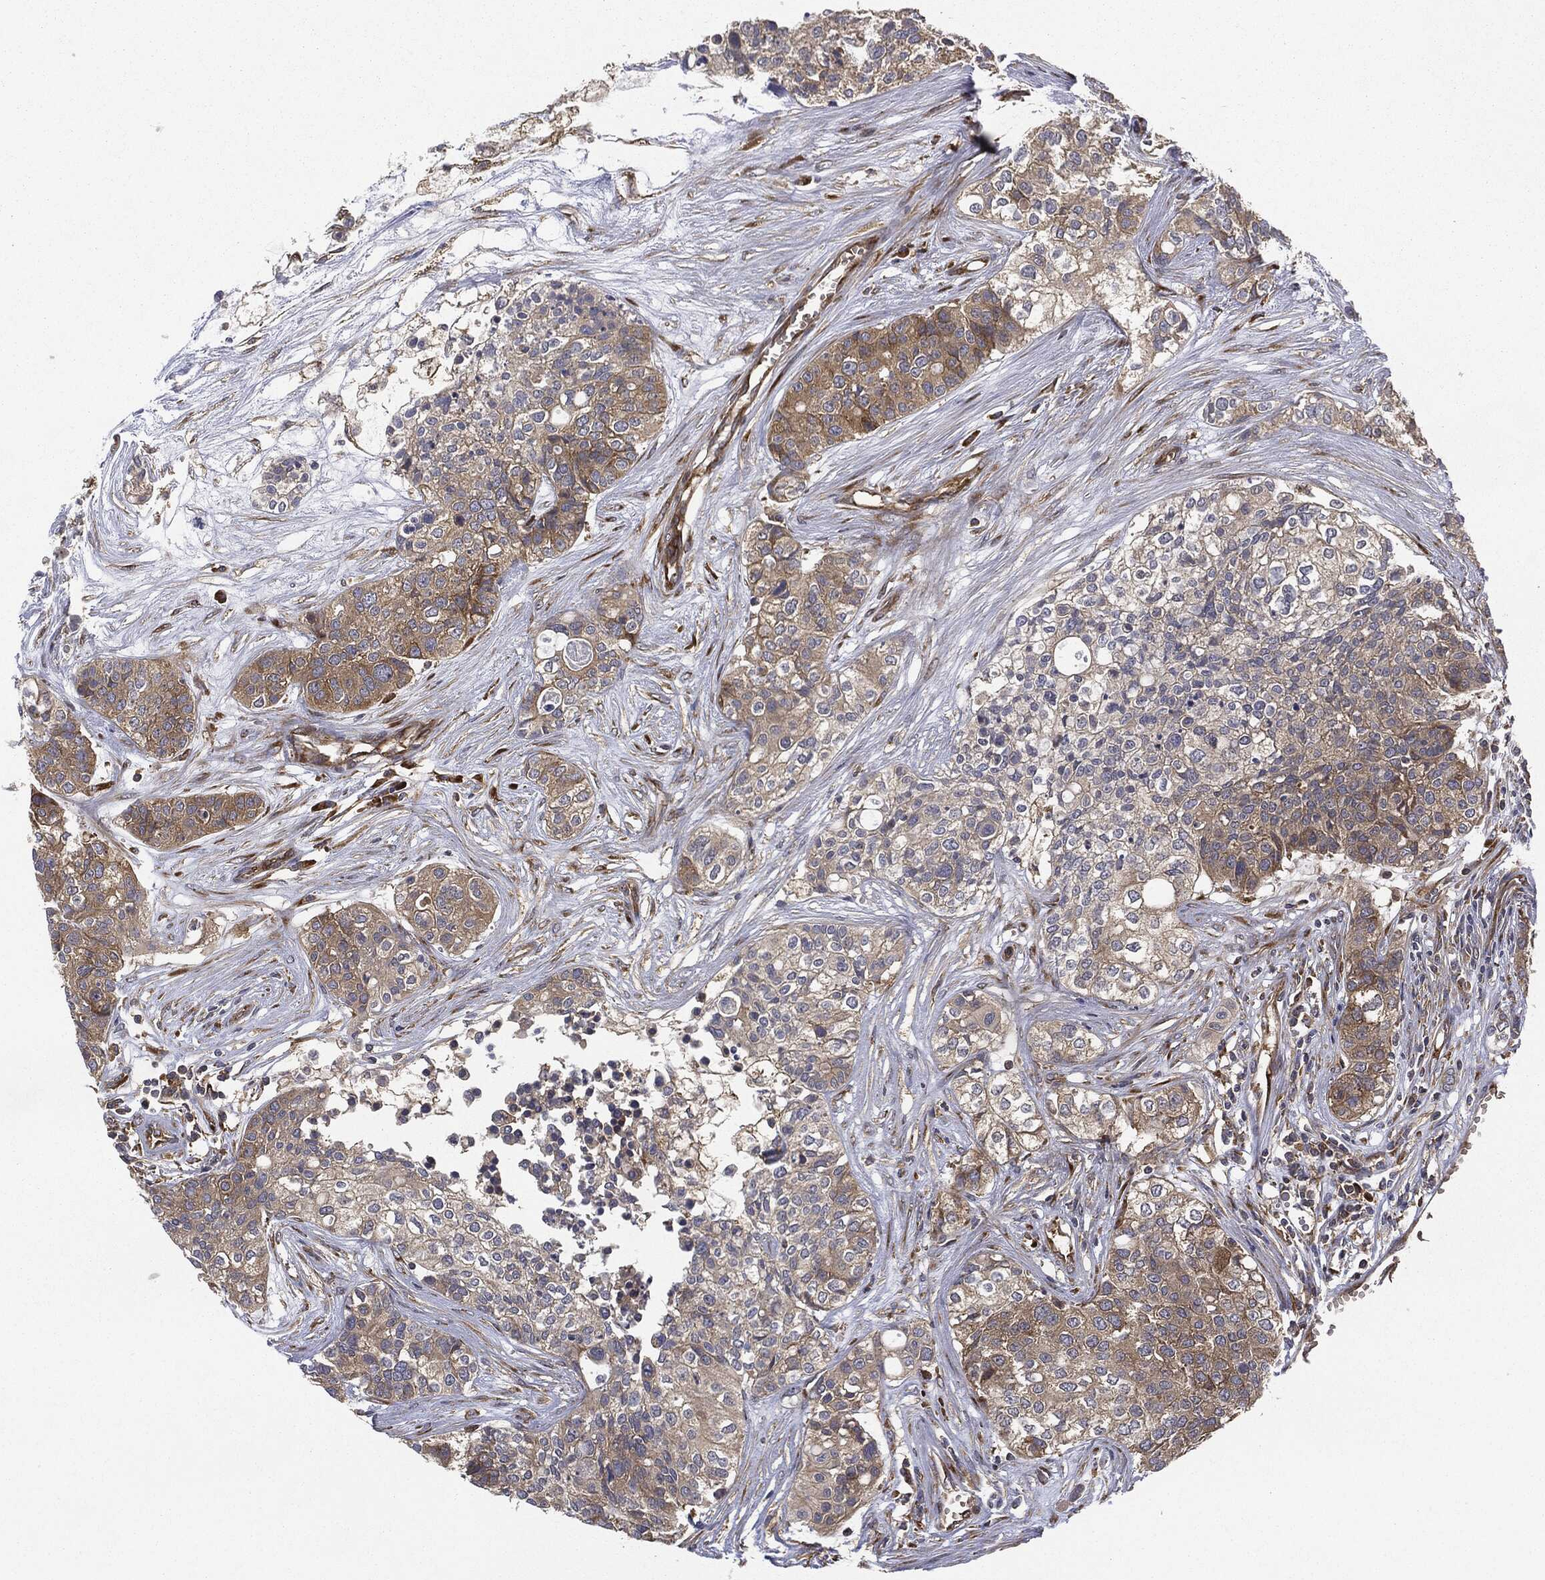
{"staining": {"intensity": "moderate", "quantity": "<25%", "location": "cytoplasmic/membranous"}, "tissue": "carcinoid", "cell_type": "Tumor cells", "image_type": "cancer", "snomed": [{"axis": "morphology", "description": "Carcinoid, malignant, NOS"}, {"axis": "topography", "description": "Colon"}], "caption": "Protein staining of carcinoid (malignant) tissue reveals moderate cytoplasmic/membranous positivity in approximately <25% of tumor cells. The staining was performed using DAB (3,3'-diaminobenzidine), with brown indicating positive protein expression. Nuclei are stained blue with hematoxylin.", "gene": "EIF2AK2", "patient": {"sex": "male", "age": 81}}